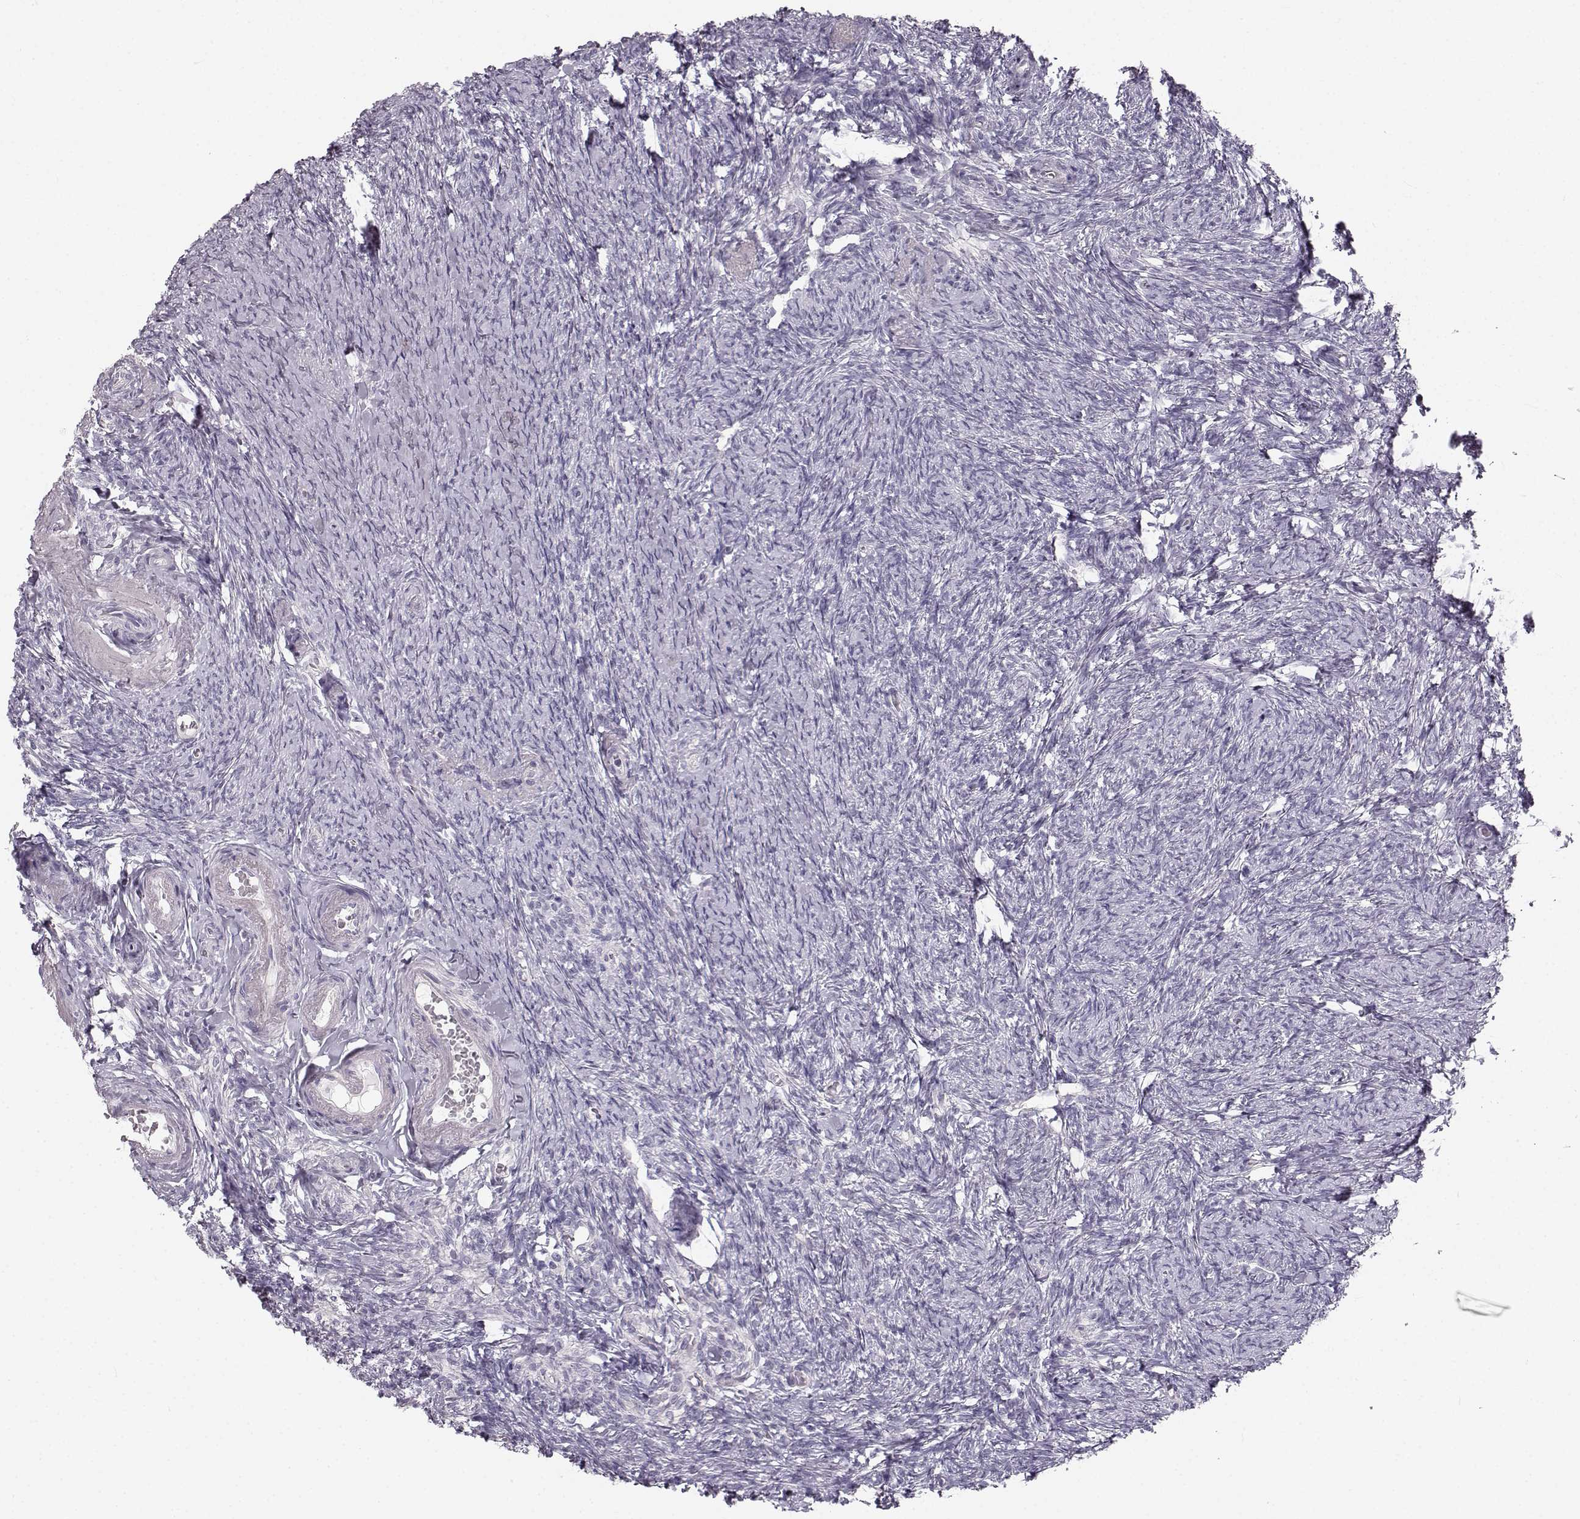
{"staining": {"intensity": "negative", "quantity": "none", "location": "none"}, "tissue": "ovary", "cell_type": "Follicle cells", "image_type": "normal", "snomed": [{"axis": "morphology", "description": "Normal tissue, NOS"}, {"axis": "topography", "description": "Ovary"}], "caption": "This is an immunohistochemistry (IHC) histopathology image of unremarkable human ovary. There is no staining in follicle cells.", "gene": "OIP5", "patient": {"sex": "female", "age": 72}}